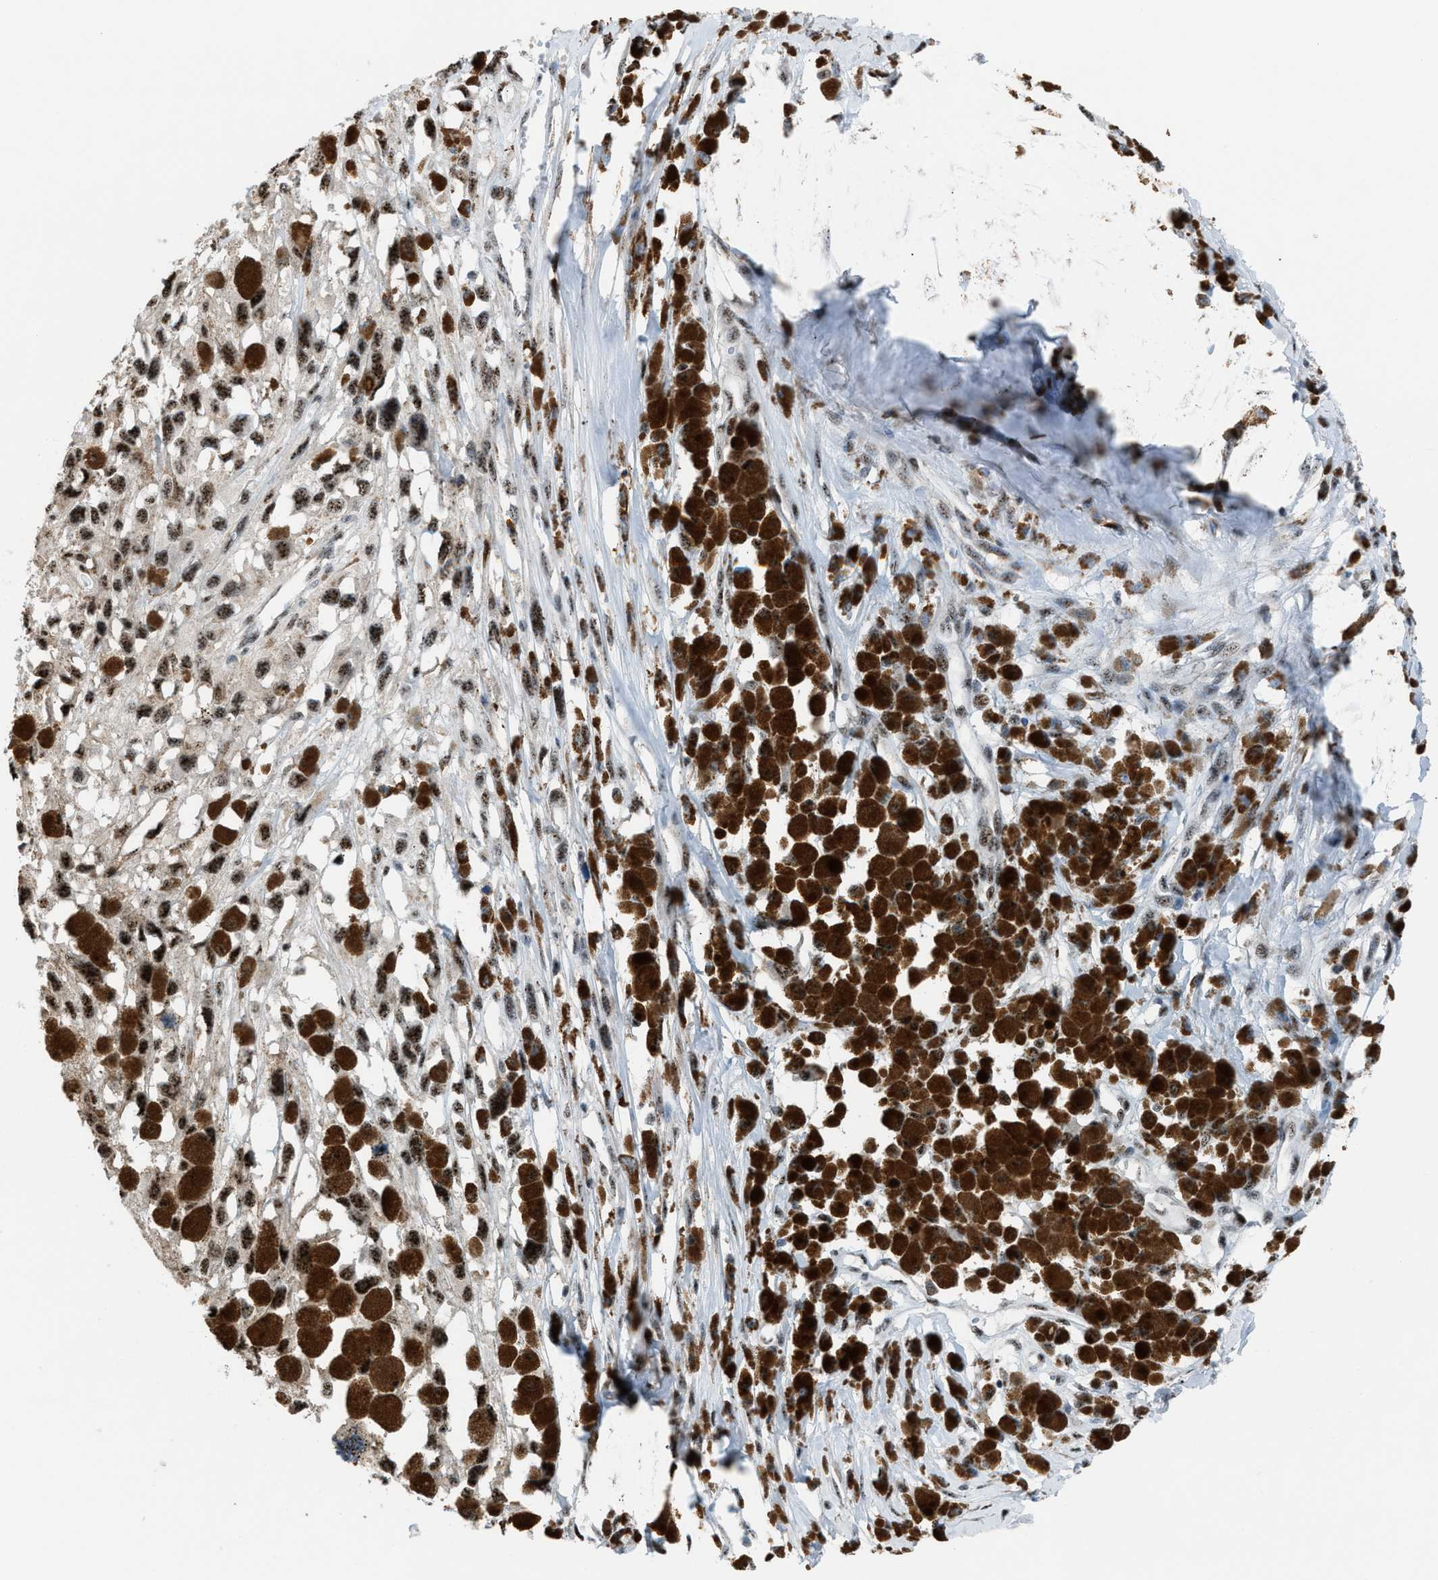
{"staining": {"intensity": "moderate", "quantity": ">75%", "location": "nuclear"}, "tissue": "melanoma", "cell_type": "Tumor cells", "image_type": "cancer", "snomed": [{"axis": "morphology", "description": "Malignant melanoma, Metastatic site"}, {"axis": "topography", "description": "Lymph node"}], "caption": "Immunohistochemistry (IHC) of melanoma shows medium levels of moderate nuclear positivity in about >75% of tumor cells. (DAB (3,3'-diaminobenzidine) = brown stain, brightfield microscopy at high magnification).", "gene": "CENPP", "patient": {"sex": "male", "age": 59}}